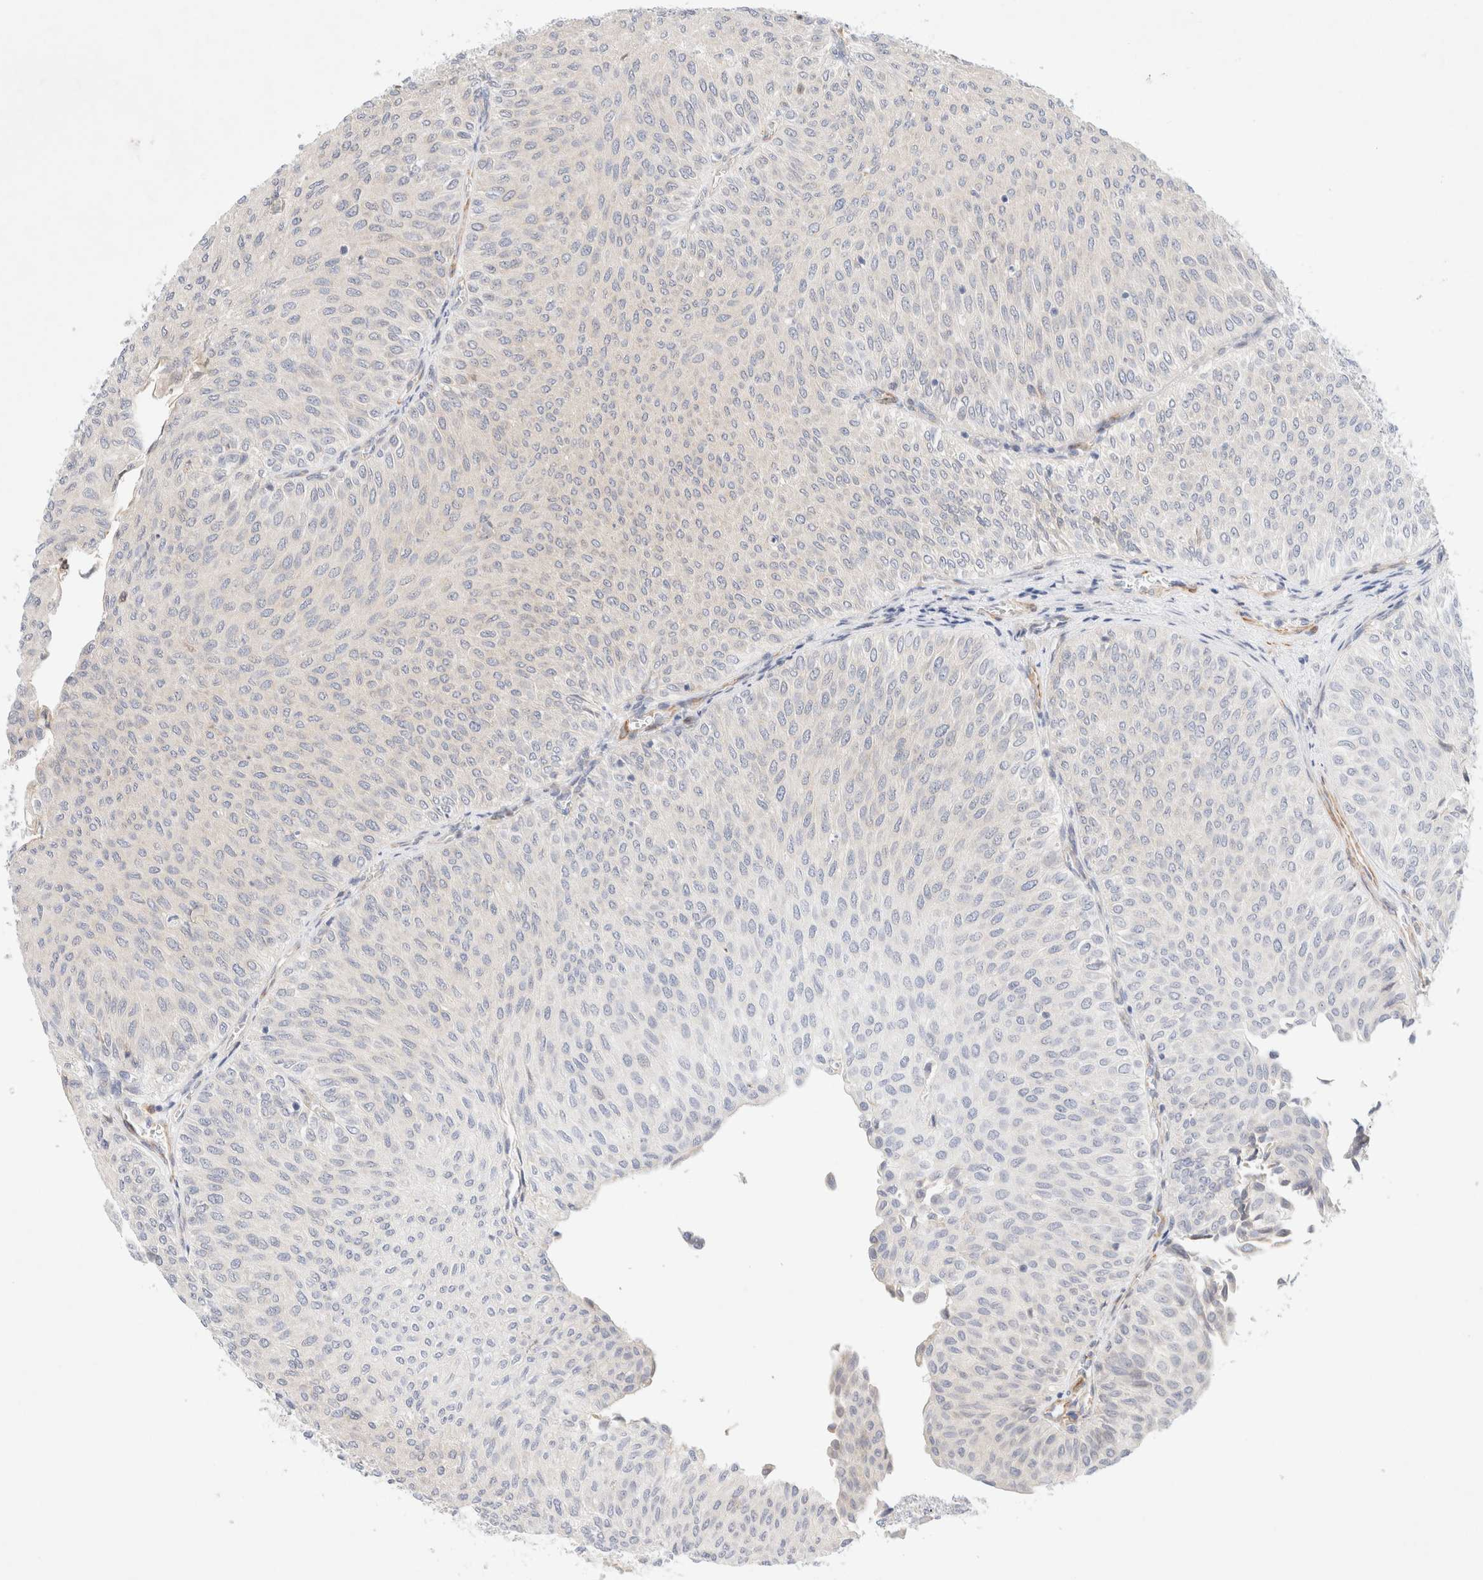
{"staining": {"intensity": "negative", "quantity": "none", "location": "none"}, "tissue": "urothelial cancer", "cell_type": "Tumor cells", "image_type": "cancer", "snomed": [{"axis": "morphology", "description": "Urothelial carcinoma, Low grade"}, {"axis": "topography", "description": "Urinary bladder"}], "caption": "This is an immunohistochemistry (IHC) photomicrograph of urothelial cancer. There is no staining in tumor cells.", "gene": "SLC25A48", "patient": {"sex": "male", "age": 78}}